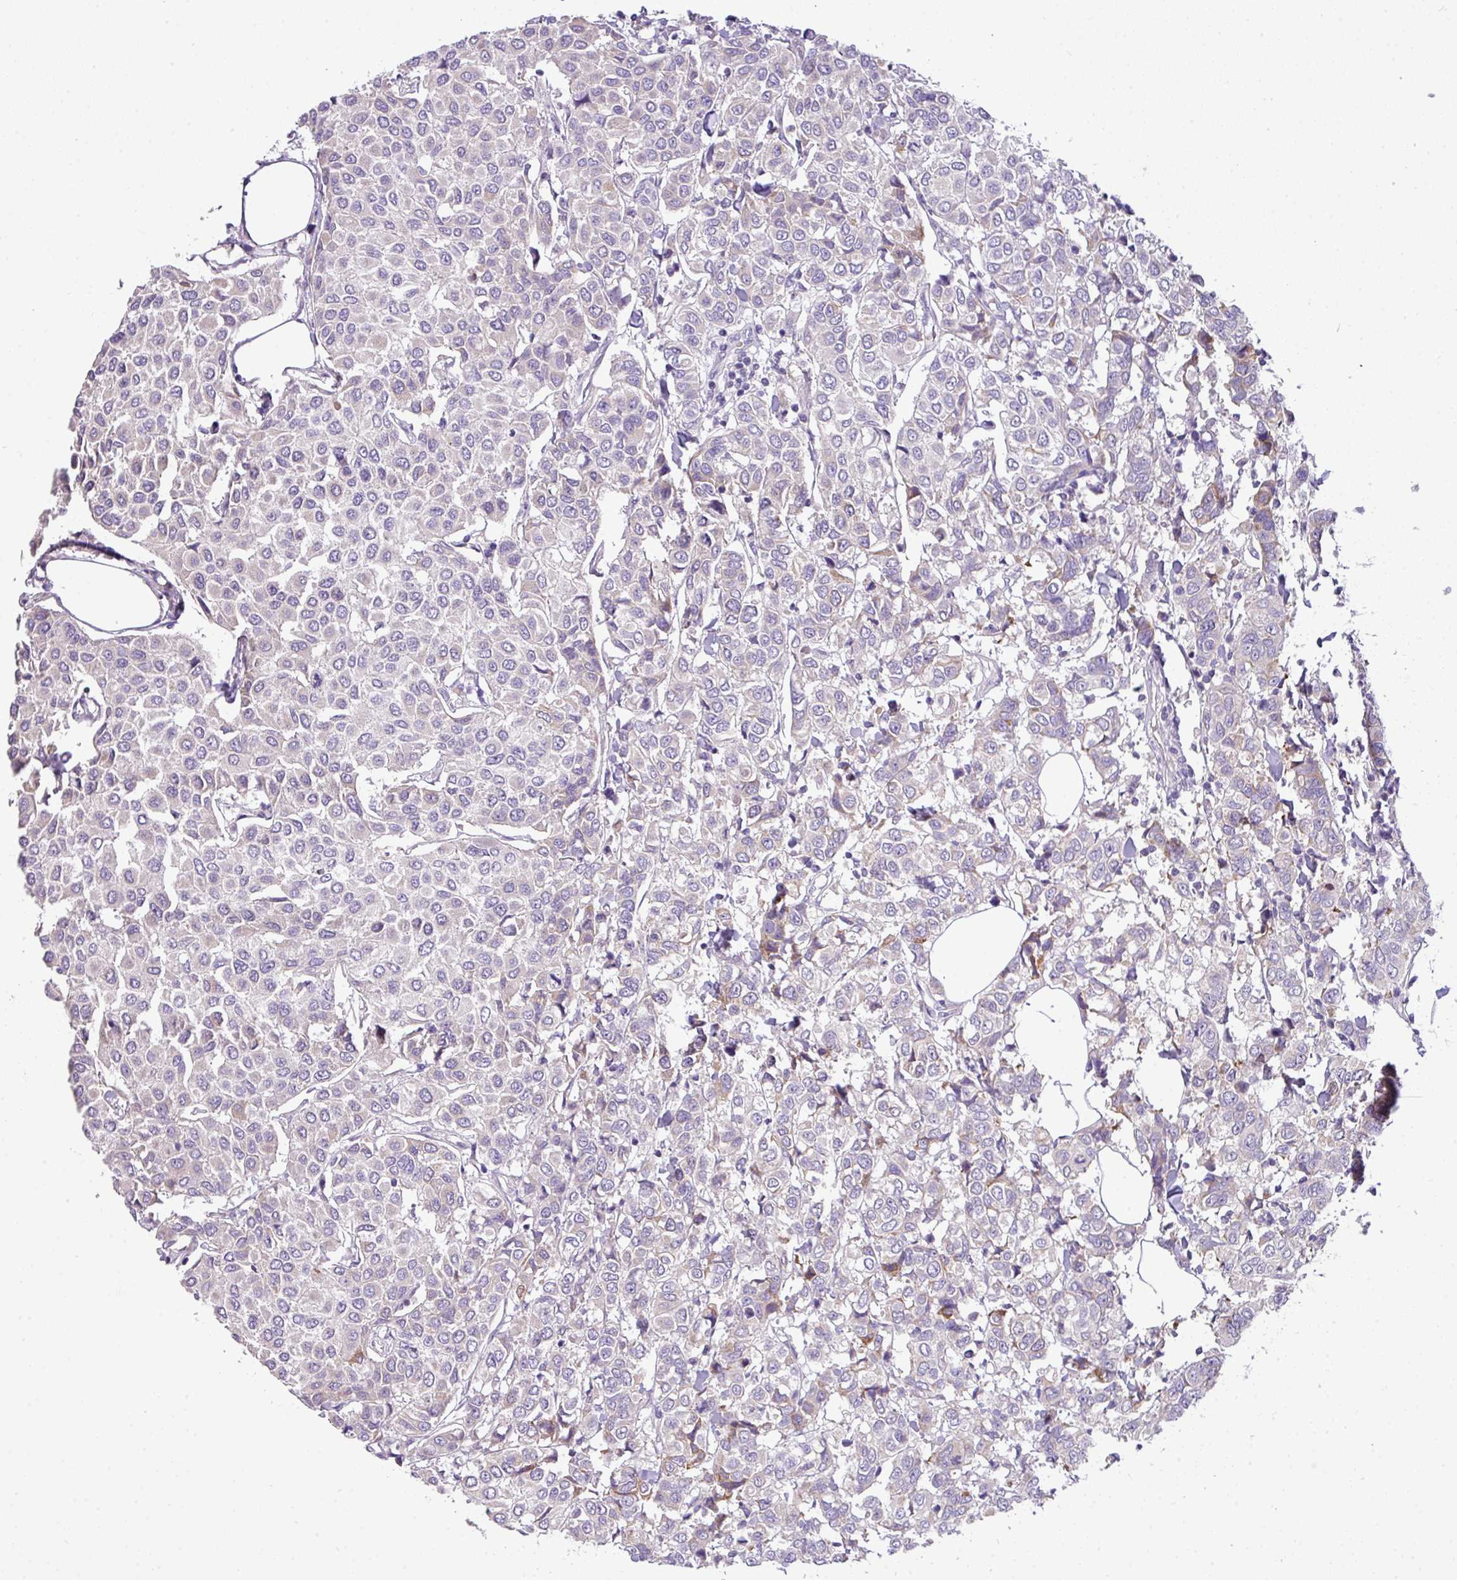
{"staining": {"intensity": "negative", "quantity": "none", "location": "none"}, "tissue": "breast cancer", "cell_type": "Tumor cells", "image_type": "cancer", "snomed": [{"axis": "morphology", "description": "Duct carcinoma"}, {"axis": "topography", "description": "Breast"}], "caption": "A photomicrograph of human breast cancer (invasive ductal carcinoma) is negative for staining in tumor cells.", "gene": "PIK3R5", "patient": {"sex": "female", "age": 55}}